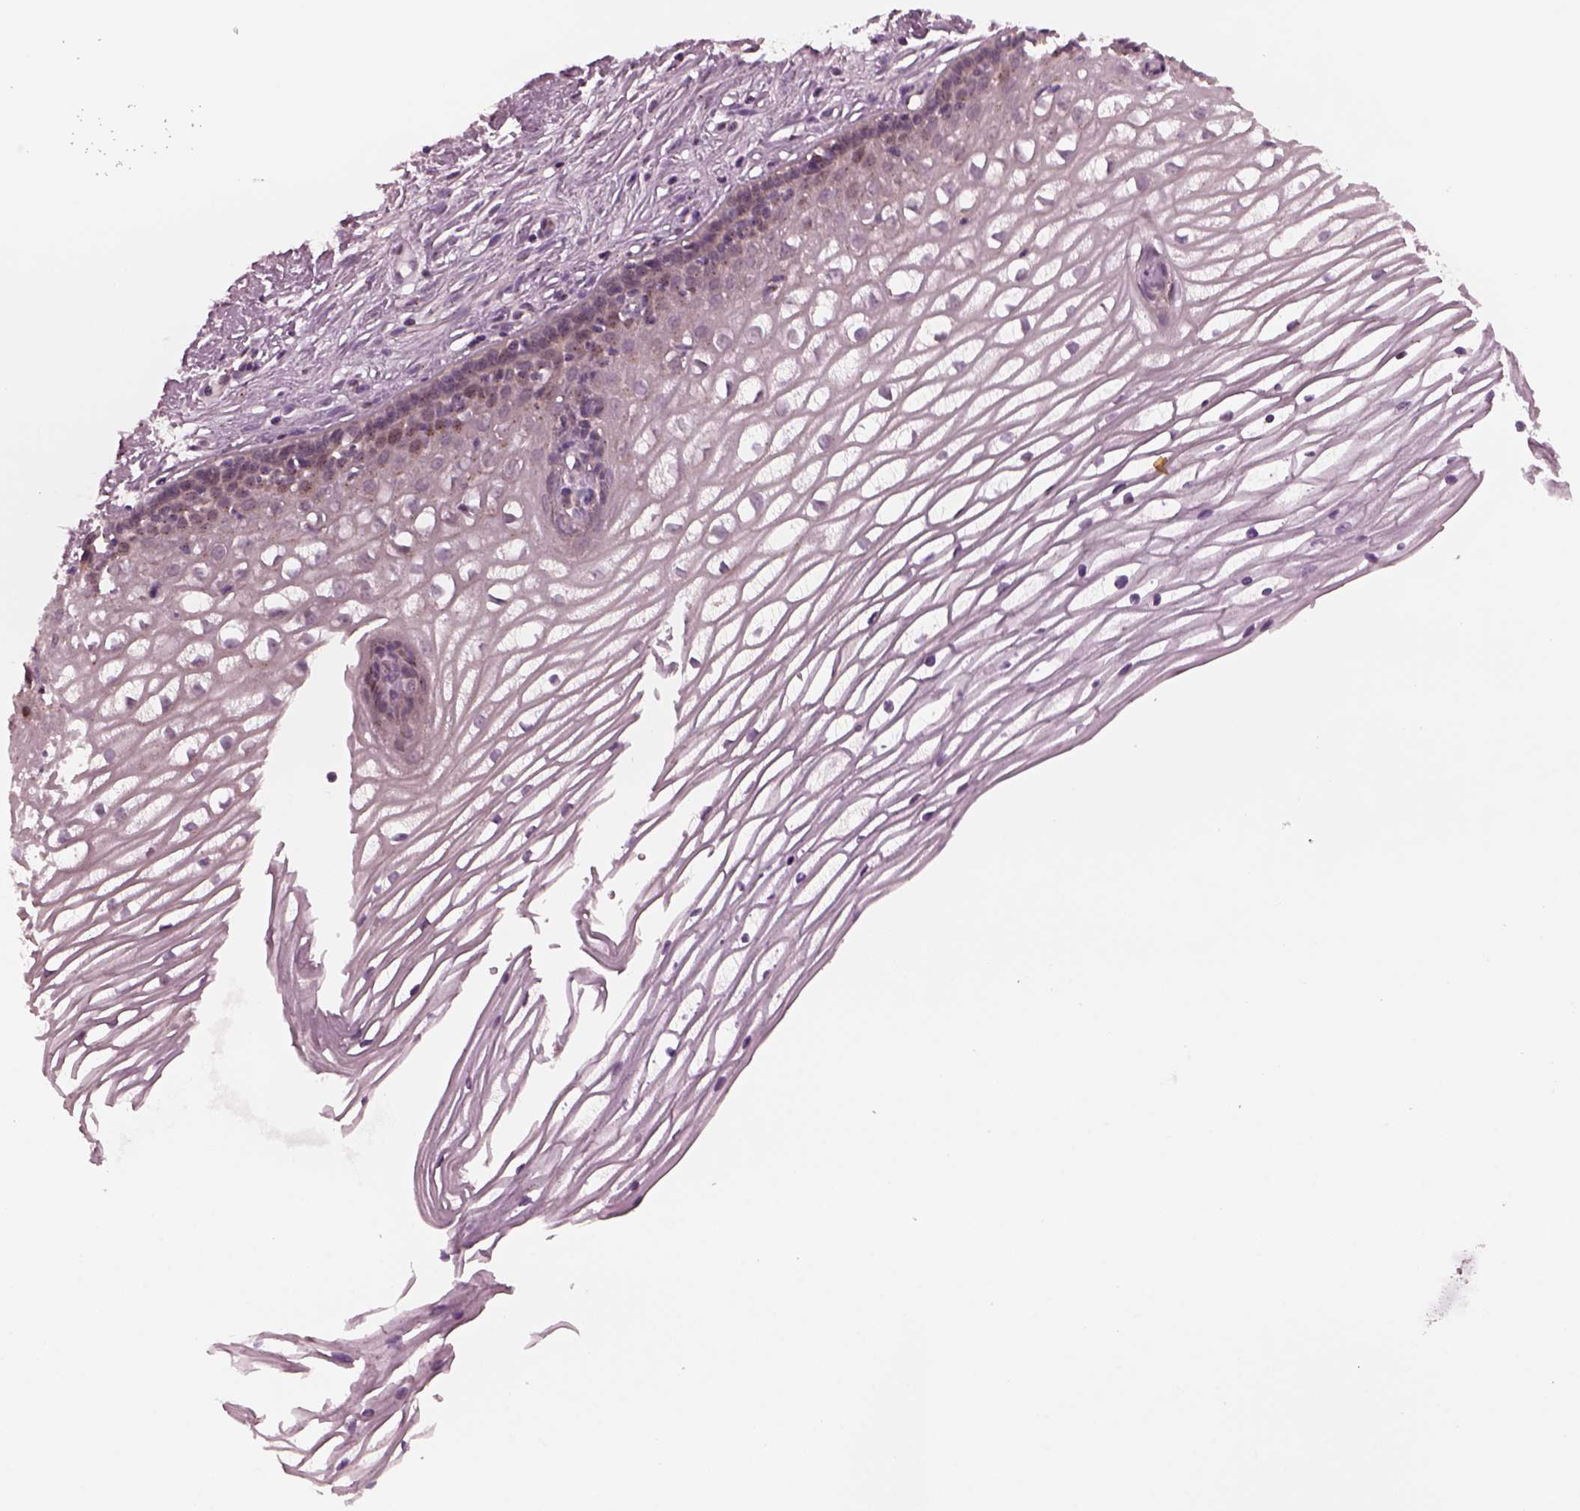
{"staining": {"intensity": "negative", "quantity": "none", "location": "none"}, "tissue": "cervix", "cell_type": "Glandular cells", "image_type": "normal", "snomed": [{"axis": "morphology", "description": "Normal tissue, NOS"}, {"axis": "topography", "description": "Cervix"}], "caption": "Glandular cells are negative for brown protein staining in normal cervix. Nuclei are stained in blue.", "gene": "SAXO1", "patient": {"sex": "female", "age": 40}}